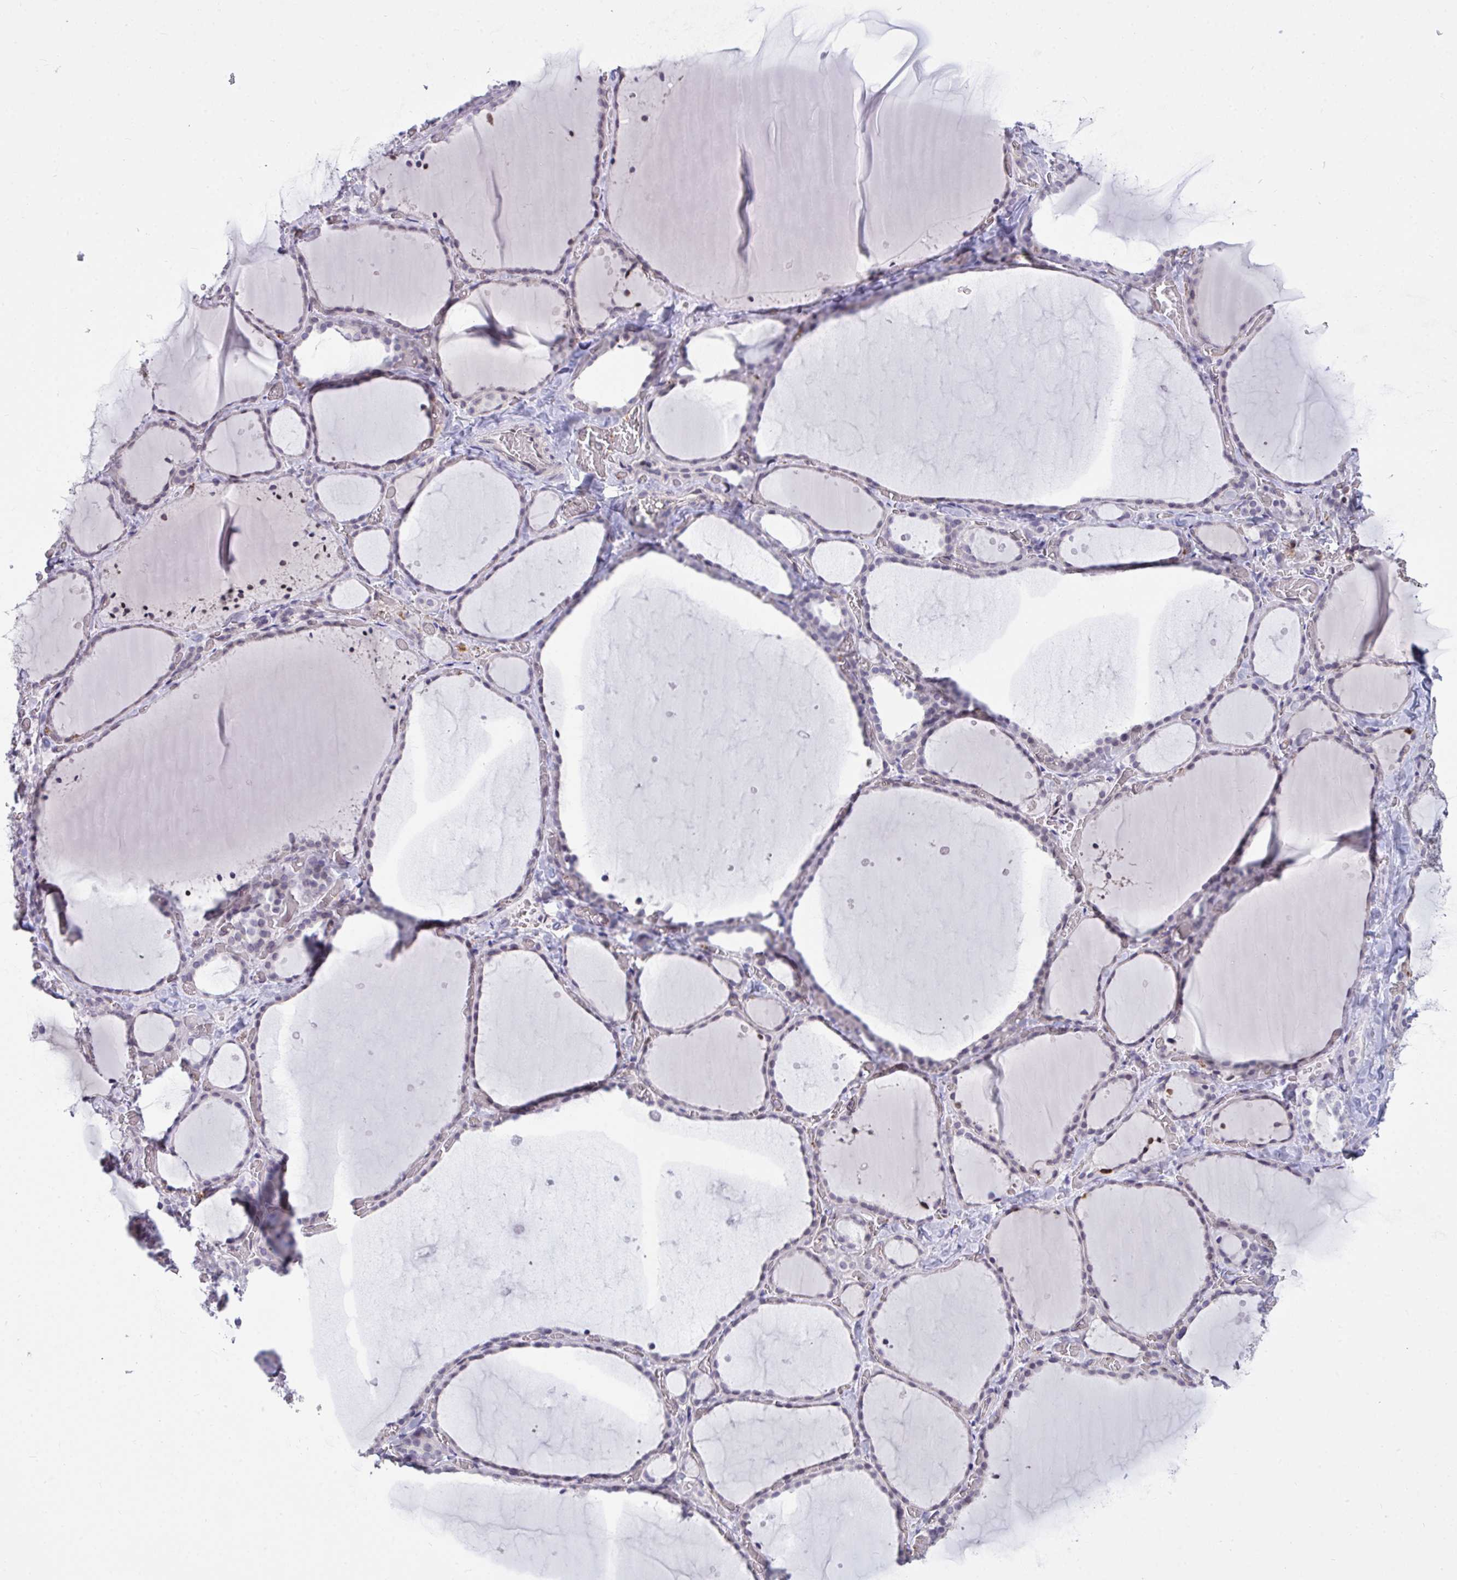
{"staining": {"intensity": "negative", "quantity": "none", "location": "none"}, "tissue": "thyroid gland", "cell_type": "Glandular cells", "image_type": "normal", "snomed": [{"axis": "morphology", "description": "Normal tissue, NOS"}, {"axis": "topography", "description": "Thyroid gland"}], "caption": "Immunohistochemistry (IHC) of normal thyroid gland displays no positivity in glandular cells. (Stains: DAB immunohistochemistry with hematoxylin counter stain, Microscopy: brightfield microscopy at high magnification).", "gene": "SEMA6B", "patient": {"sex": "female", "age": 36}}